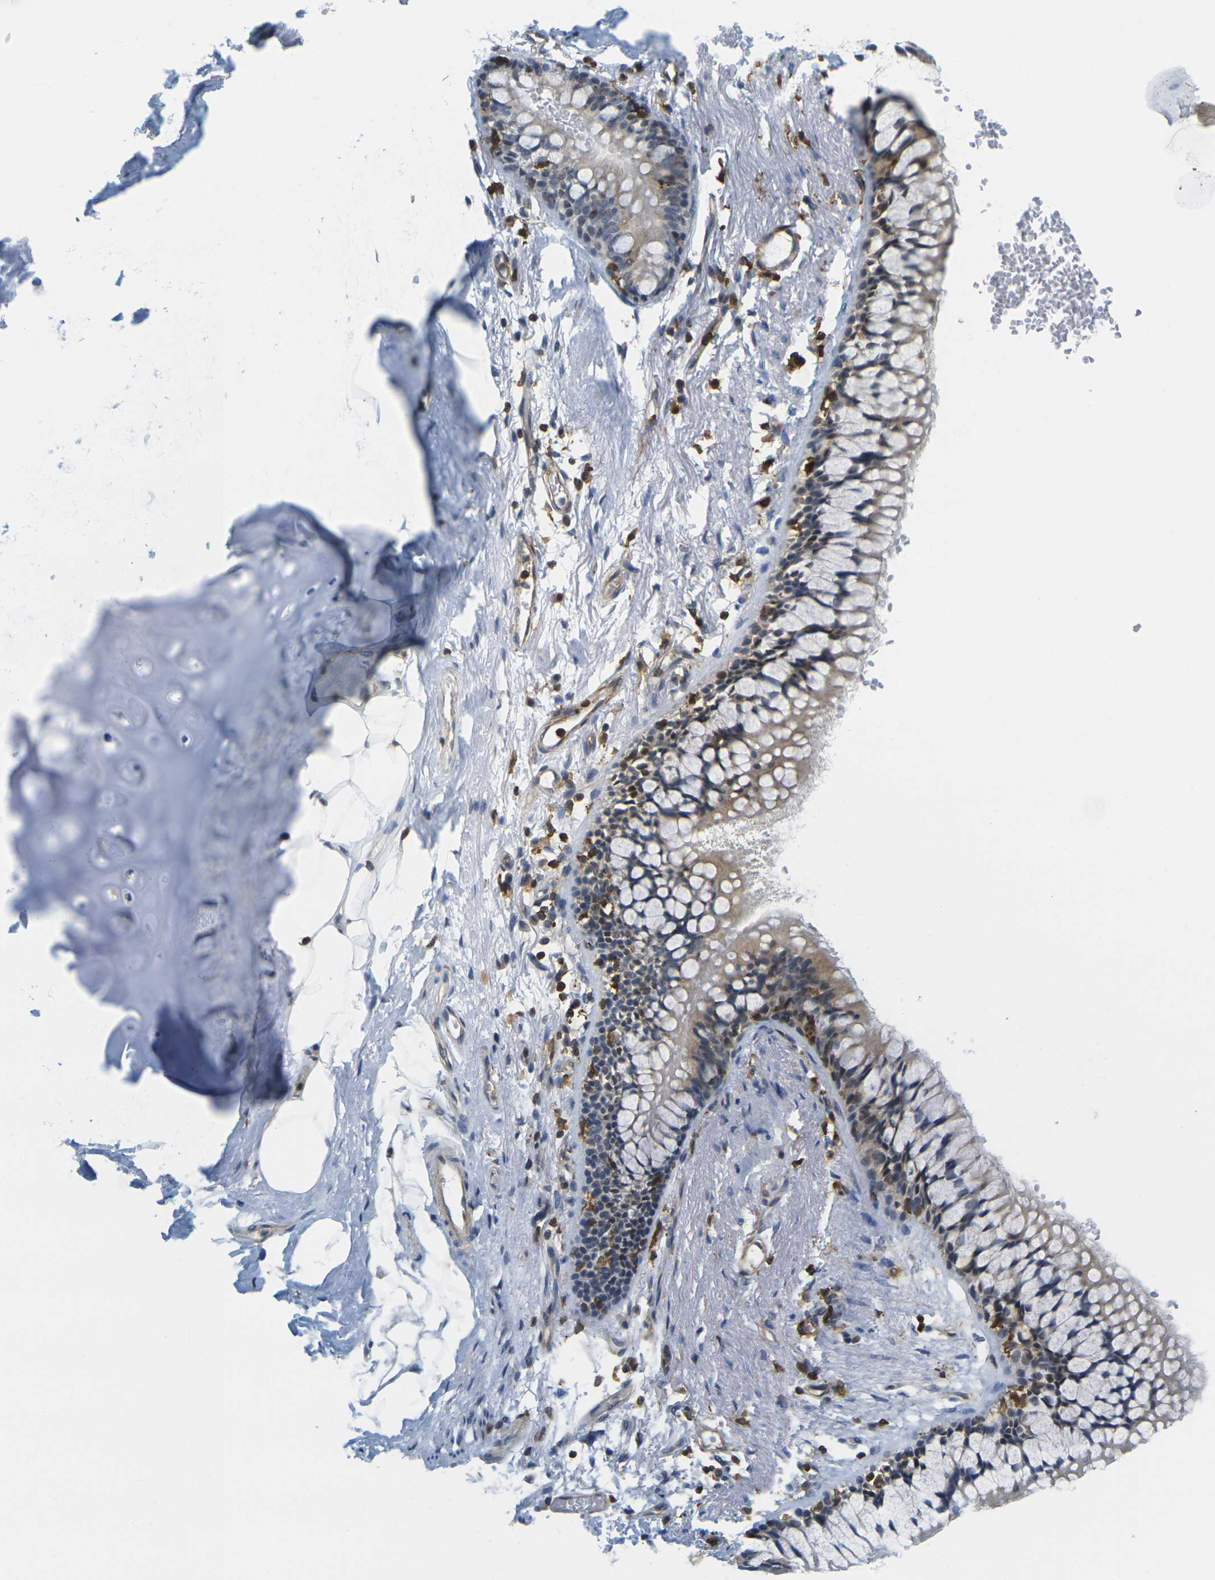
{"staining": {"intensity": "negative", "quantity": "none", "location": "none"}, "tissue": "adipose tissue", "cell_type": "Adipocytes", "image_type": "normal", "snomed": [{"axis": "morphology", "description": "Normal tissue, NOS"}, {"axis": "topography", "description": "Cartilage tissue"}, {"axis": "topography", "description": "Bronchus"}], "caption": "This is a photomicrograph of immunohistochemistry (IHC) staining of normal adipose tissue, which shows no expression in adipocytes.", "gene": "LASP1", "patient": {"sex": "female", "age": 73}}